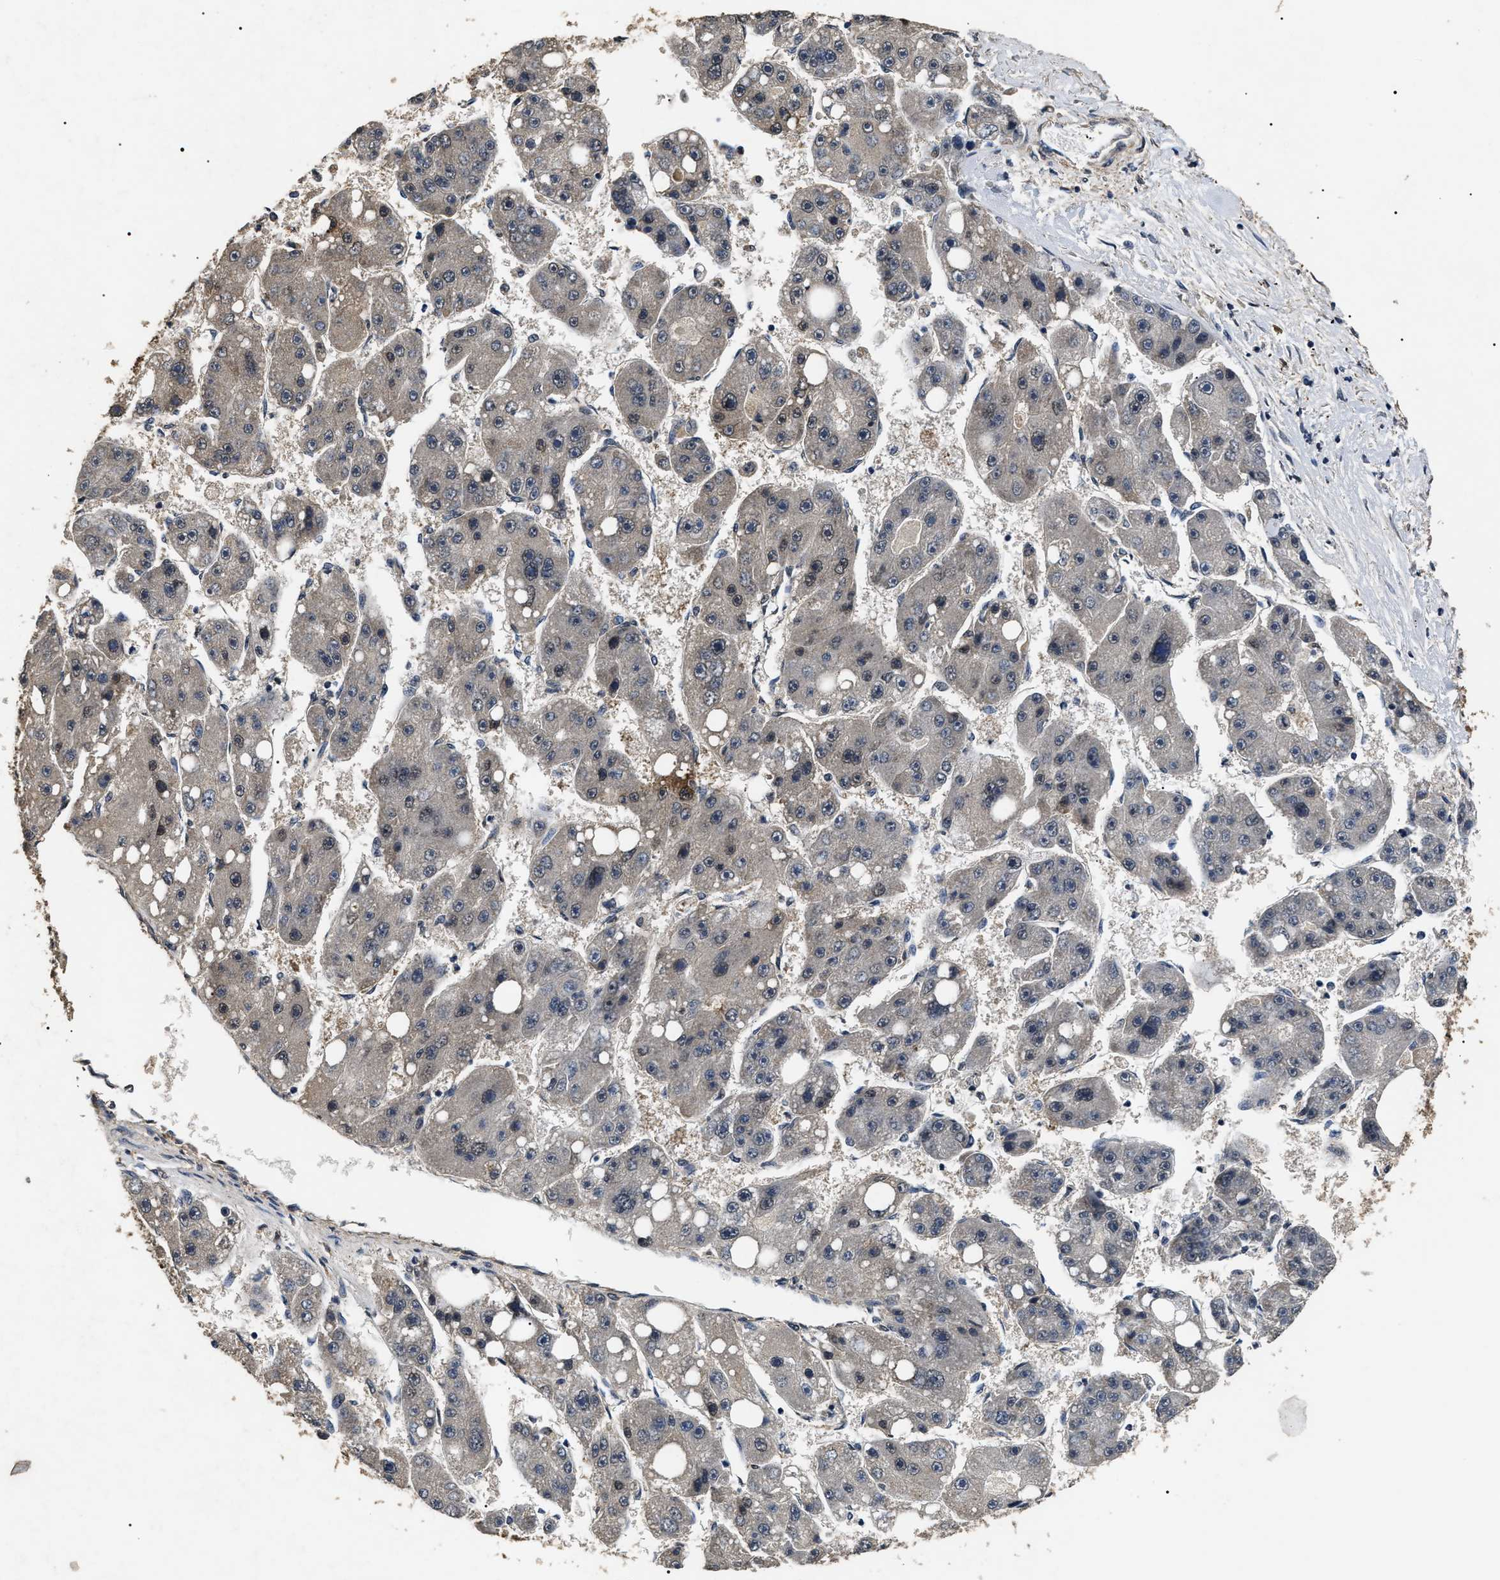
{"staining": {"intensity": "negative", "quantity": "none", "location": "none"}, "tissue": "liver cancer", "cell_type": "Tumor cells", "image_type": "cancer", "snomed": [{"axis": "morphology", "description": "Carcinoma, Hepatocellular, NOS"}, {"axis": "topography", "description": "Liver"}], "caption": "DAB (3,3'-diaminobenzidine) immunohistochemical staining of liver cancer reveals no significant expression in tumor cells.", "gene": "ANP32E", "patient": {"sex": "female", "age": 61}}